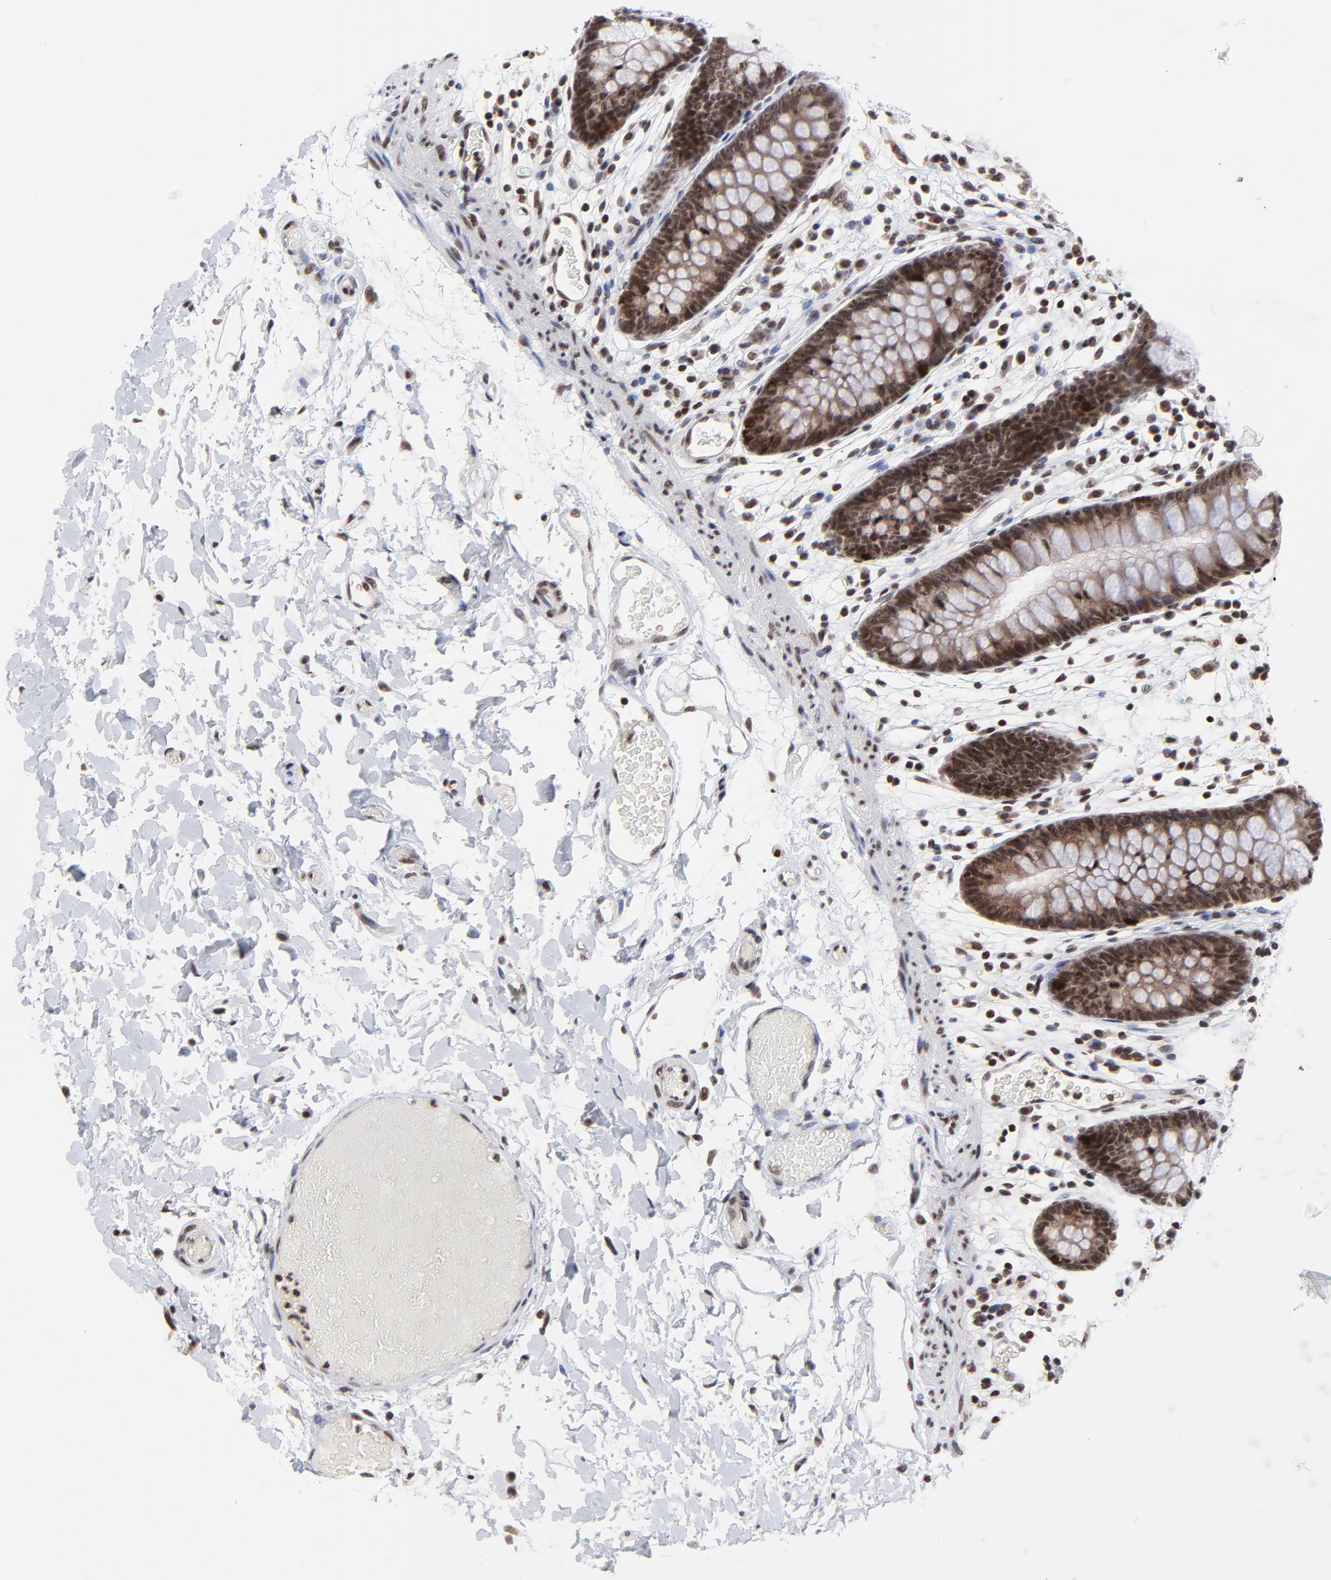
{"staining": {"intensity": "moderate", "quantity": "25%-75%", "location": "nuclear"}, "tissue": "colon", "cell_type": "Endothelial cells", "image_type": "normal", "snomed": [{"axis": "morphology", "description": "Normal tissue, NOS"}, {"axis": "topography", "description": "Smooth muscle"}, {"axis": "topography", "description": "Colon"}], "caption": "Unremarkable colon displays moderate nuclear expression in approximately 25%-75% of endothelial cells, visualized by immunohistochemistry.", "gene": "ZNF777", "patient": {"sex": "male", "age": 67}}